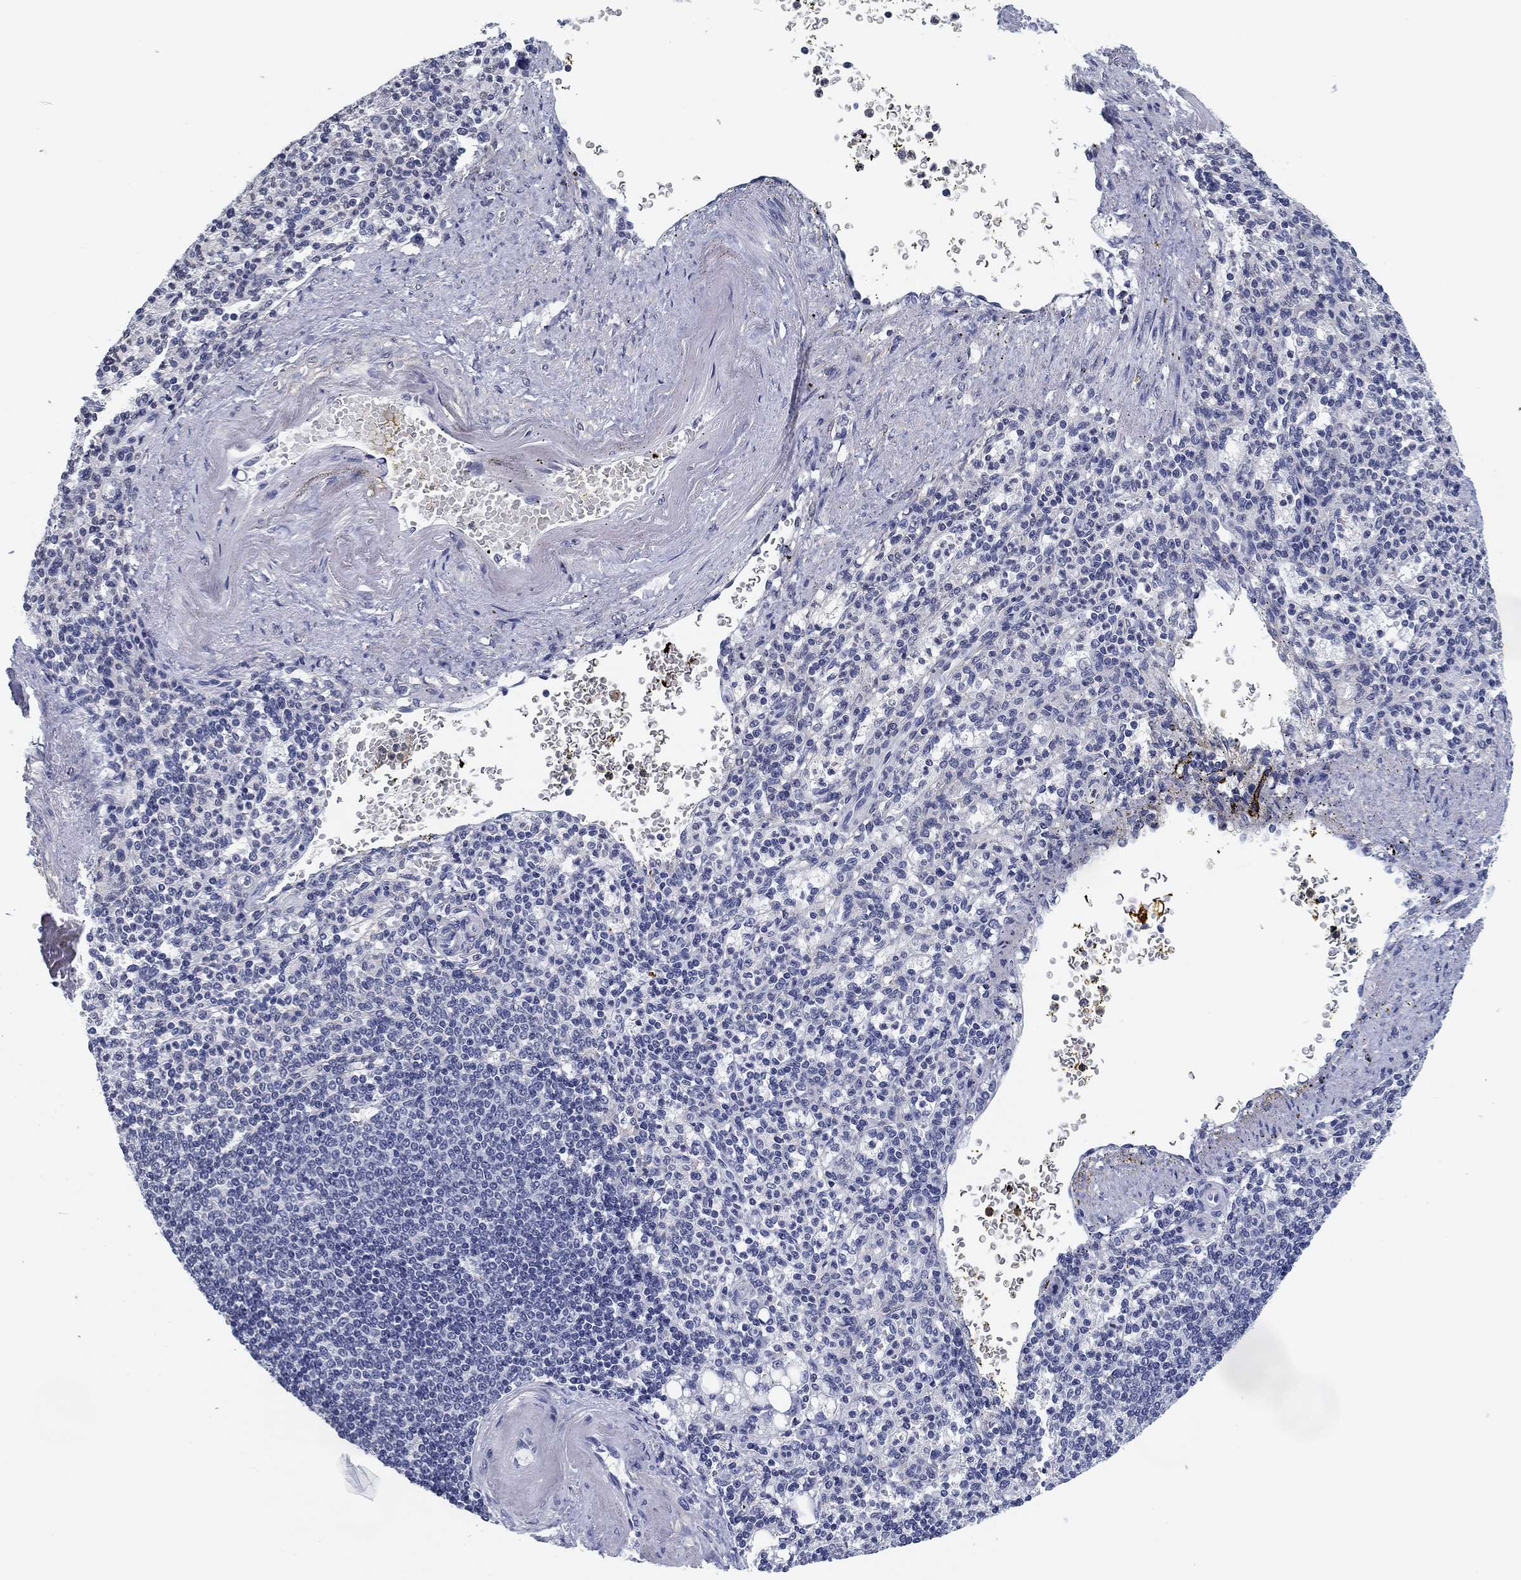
{"staining": {"intensity": "negative", "quantity": "none", "location": "none"}, "tissue": "spleen", "cell_type": "Cells in red pulp", "image_type": "normal", "snomed": [{"axis": "morphology", "description": "Normal tissue, NOS"}, {"axis": "topography", "description": "Spleen"}], "caption": "Cells in red pulp show no significant protein staining in benign spleen. Nuclei are stained in blue.", "gene": "OTUB2", "patient": {"sex": "female", "age": 74}}